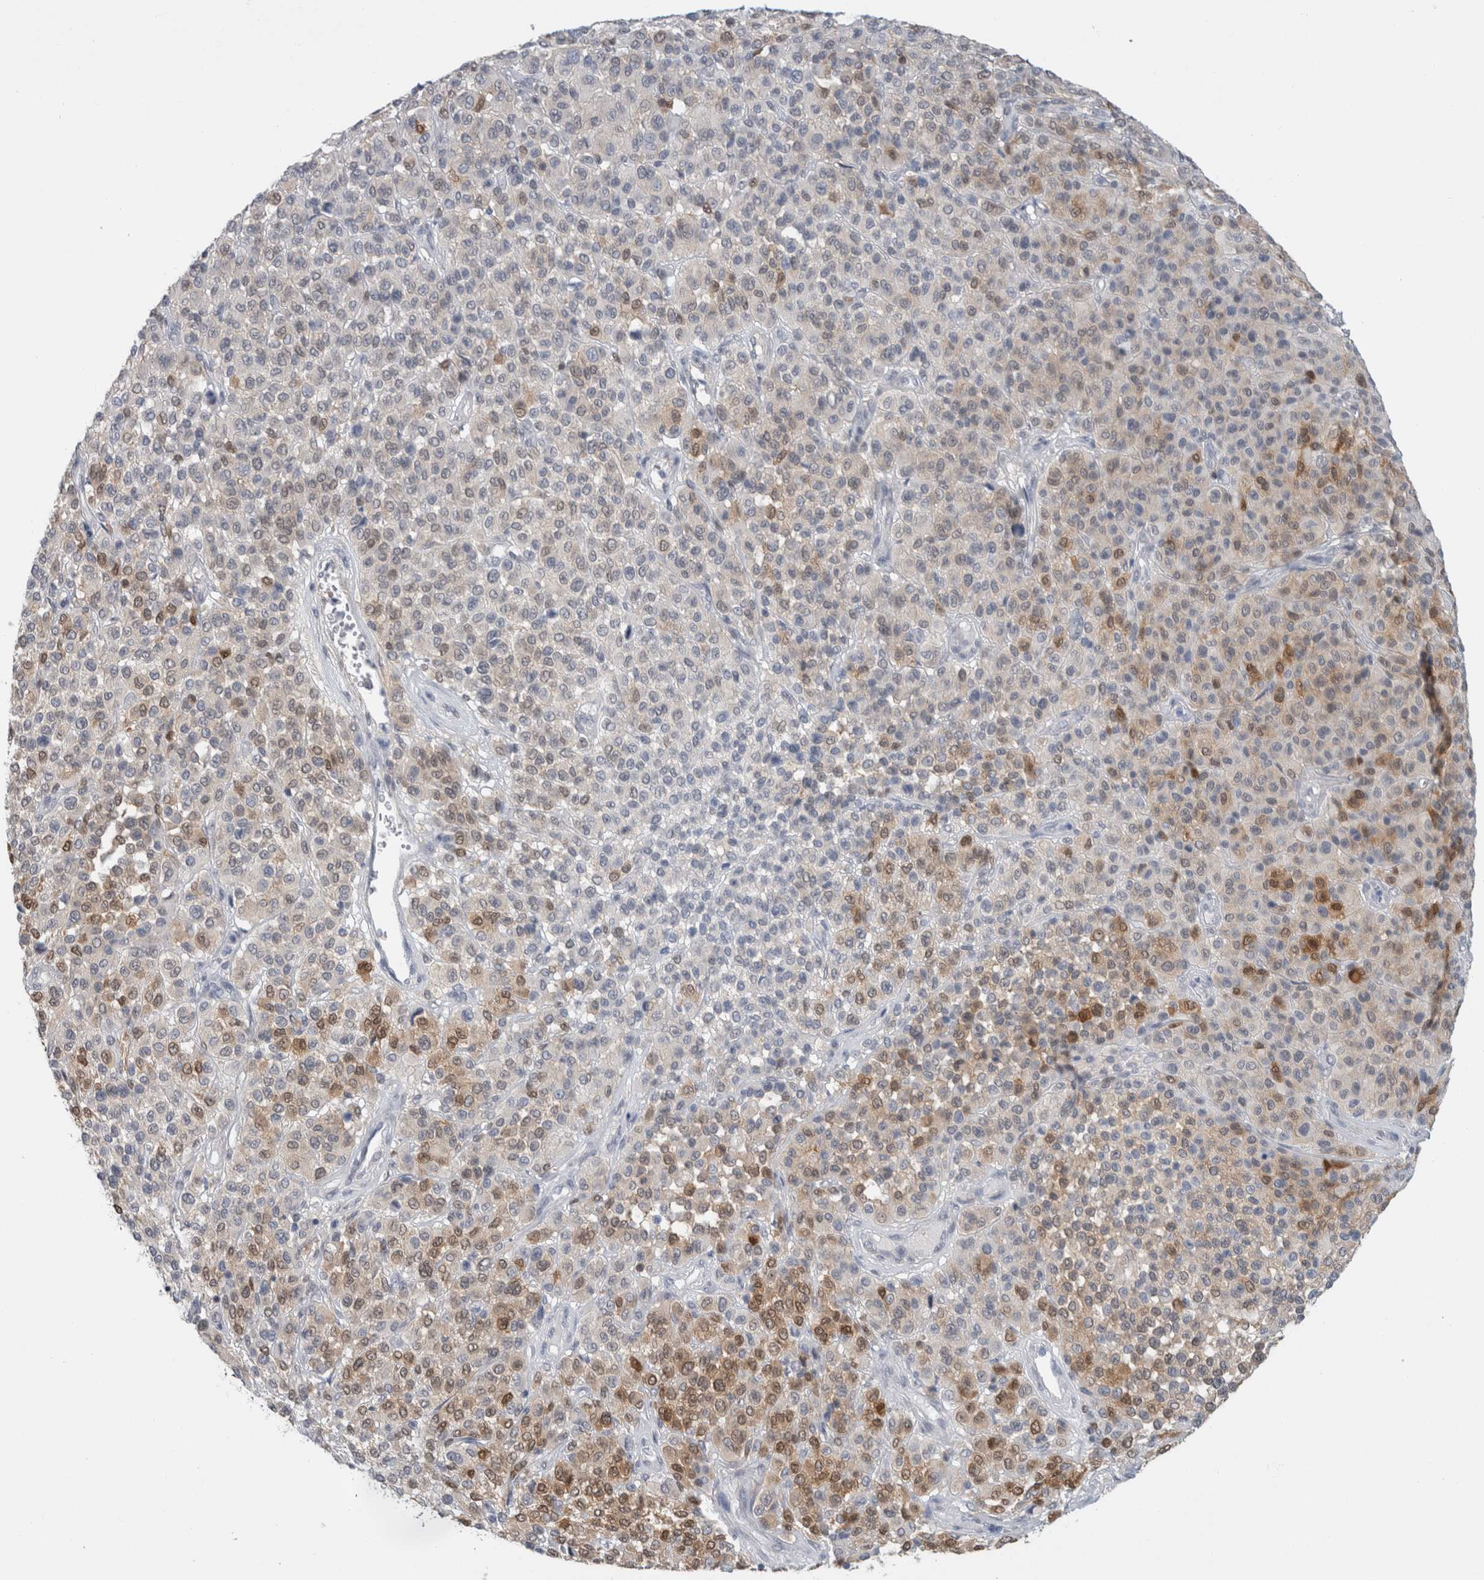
{"staining": {"intensity": "moderate", "quantity": "25%-75%", "location": "cytoplasmic/membranous,nuclear"}, "tissue": "melanoma", "cell_type": "Tumor cells", "image_type": "cancer", "snomed": [{"axis": "morphology", "description": "Malignant melanoma, Metastatic site"}, {"axis": "topography", "description": "Pancreas"}], "caption": "Brown immunohistochemical staining in human malignant melanoma (metastatic site) reveals moderate cytoplasmic/membranous and nuclear staining in about 25%-75% of tumor cells. The protein is shown in brown color, while the nuclei are stained blue.", "gene": "CASP6", "patient": {"sex": "female", "age": 30}}